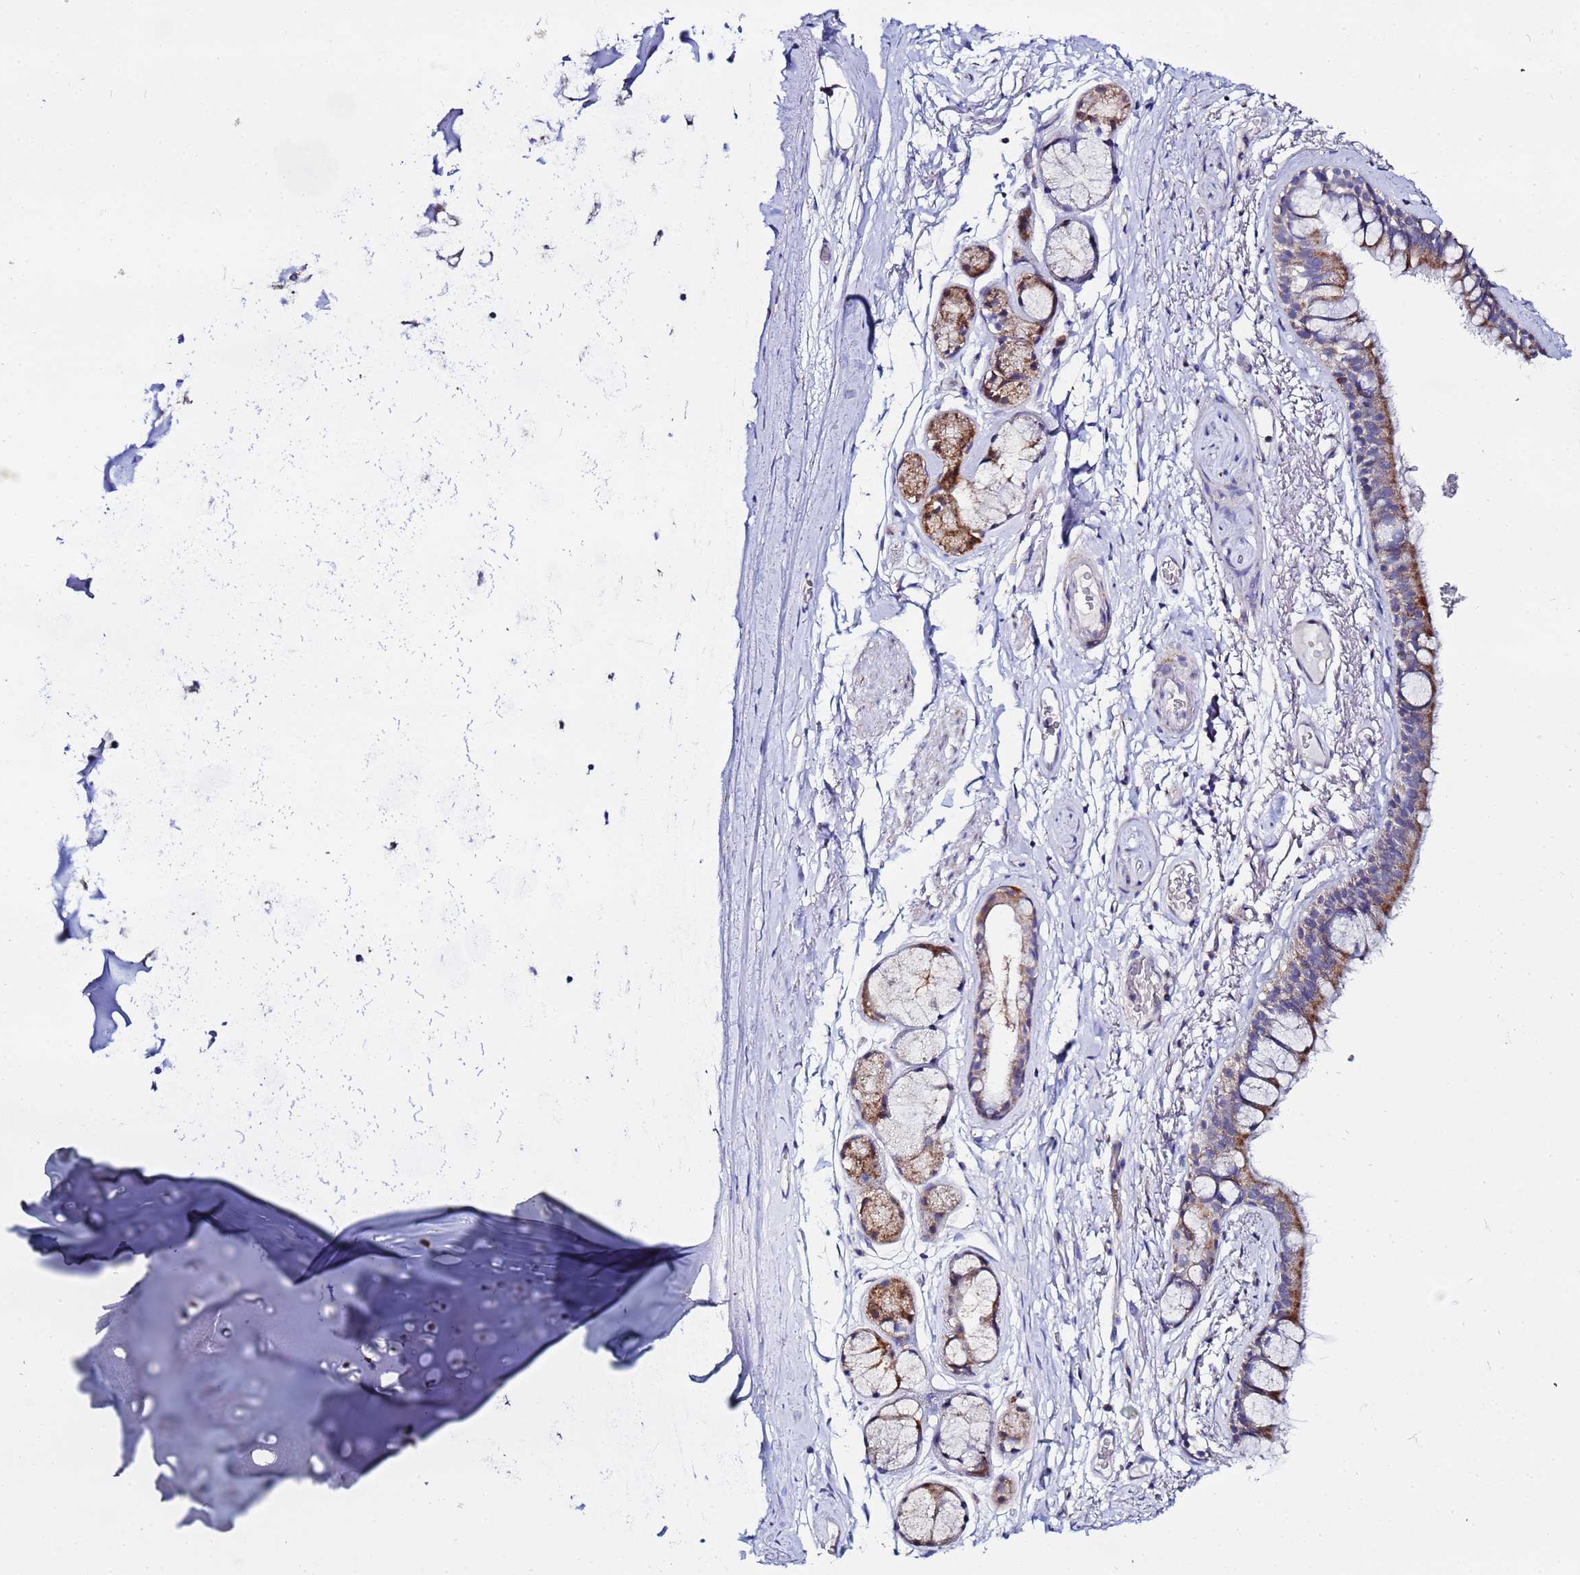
{"staining": {"intensity": "negative", "quantity": "none", "location": "none"}, "tissue": "adipose tissue", "cell_type": "Adipocytes", "image_type": "normal", "snomed": [{"axis": "morphology", "description": "Normal tissue, NOS"}, {"axis": "topography", "description": "Lymph node"}, {"axis": "topography", "description": "Bronchus"}], "caption": "Immunohistochemical staining of unremarkable adipose tissue displays no significant staining in adipocytes.", "gene": "FAHD2A", "patient": {"sex": "male", "age": 63}}